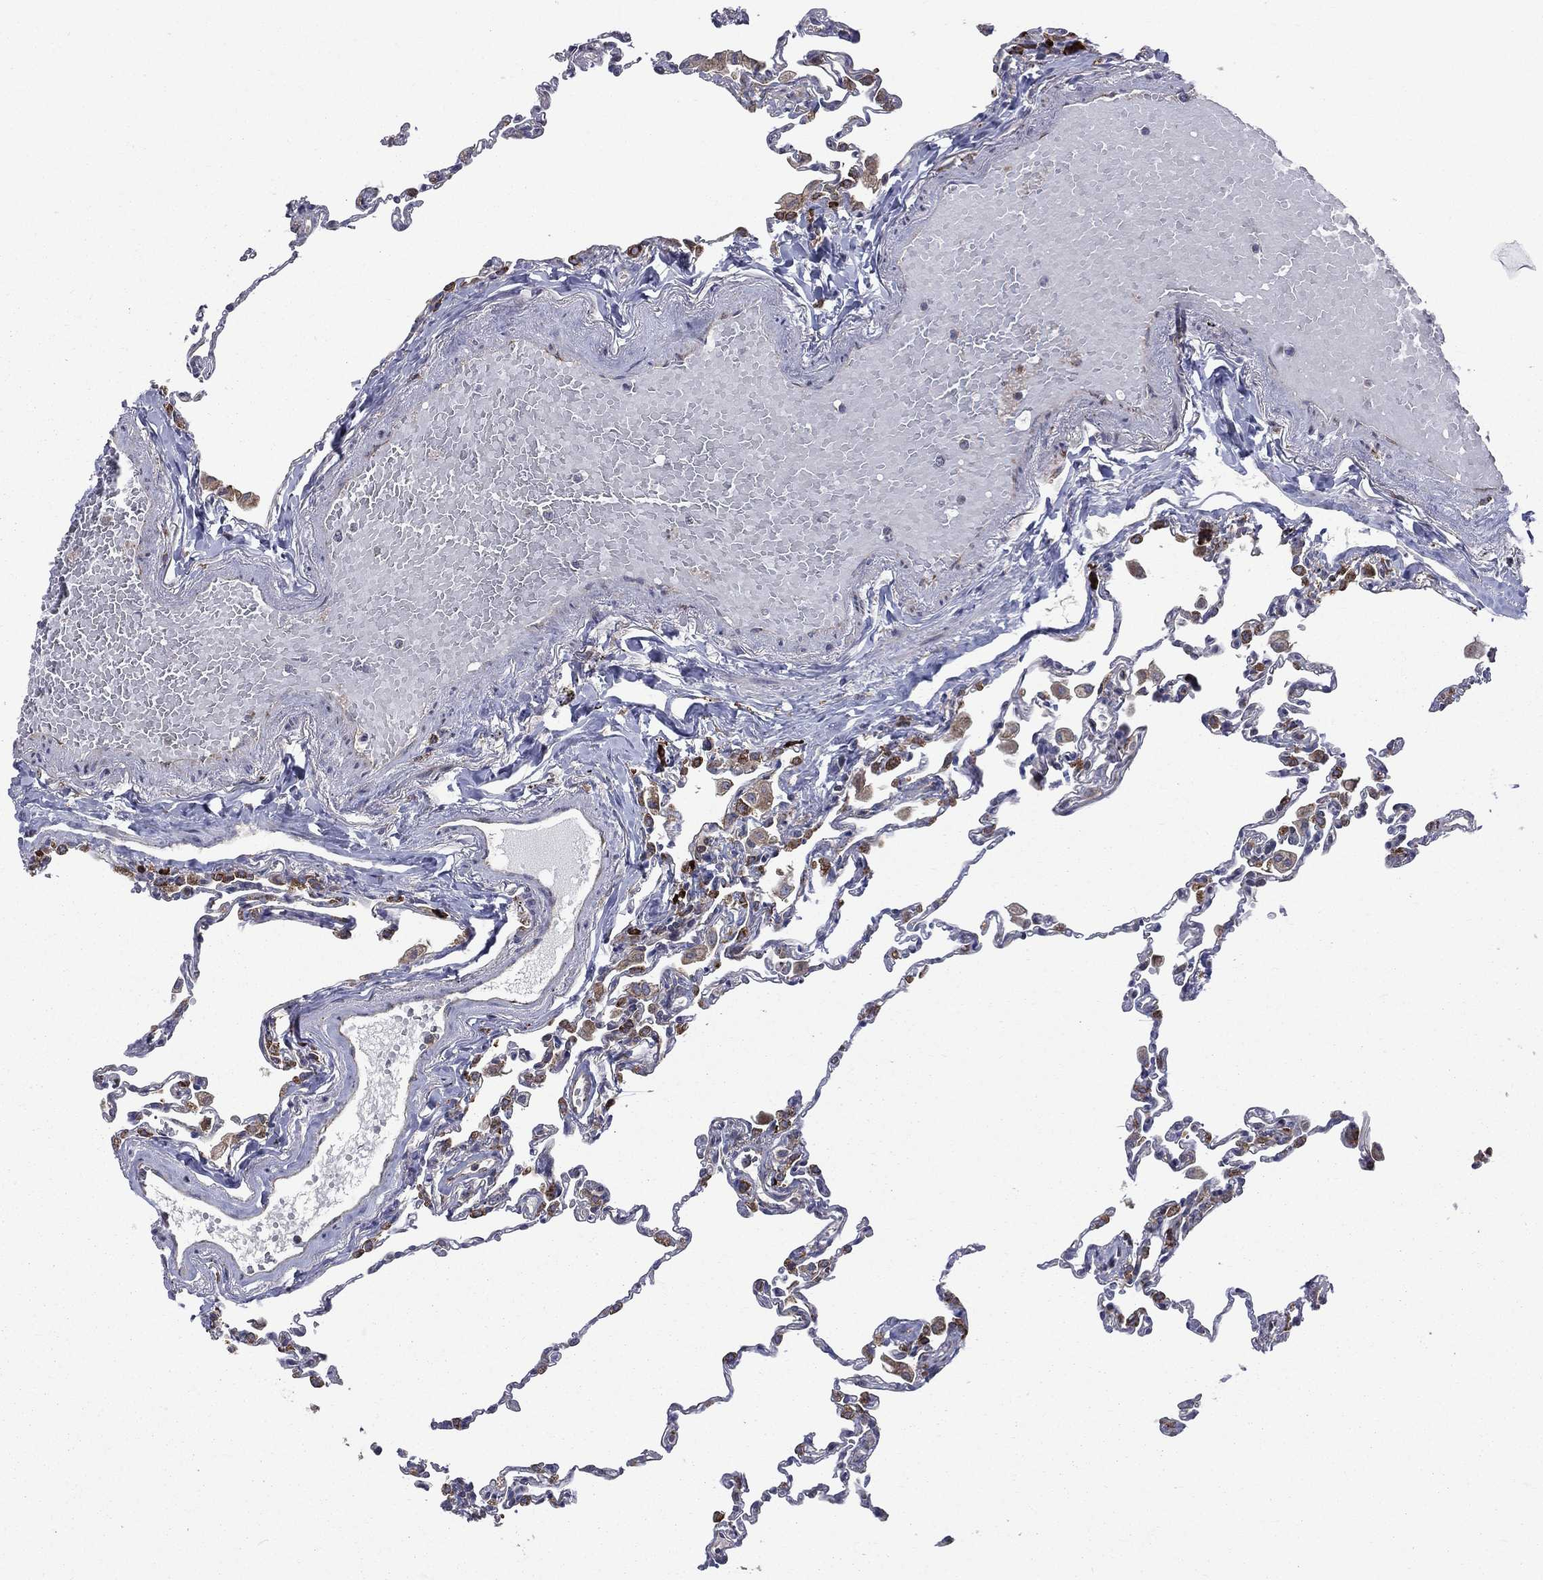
{"staining": {"intensity": "negative", "quantity": "none", "location": "none"}, "tissue": "lung", "cell_type": "Alveolar cells", "image_type": "normal", "snomed": [{"axis": "morphology", "description": "Normal tissue, NOS"}, {"axis": "topography", "description": "Lung"}], "caption": "Lung stained for a protein using immunohistochemistry demonstrates no positivity alveolar cells.", "gene": "C20orf96", "patient": {"sex": "female", "age": 57}}